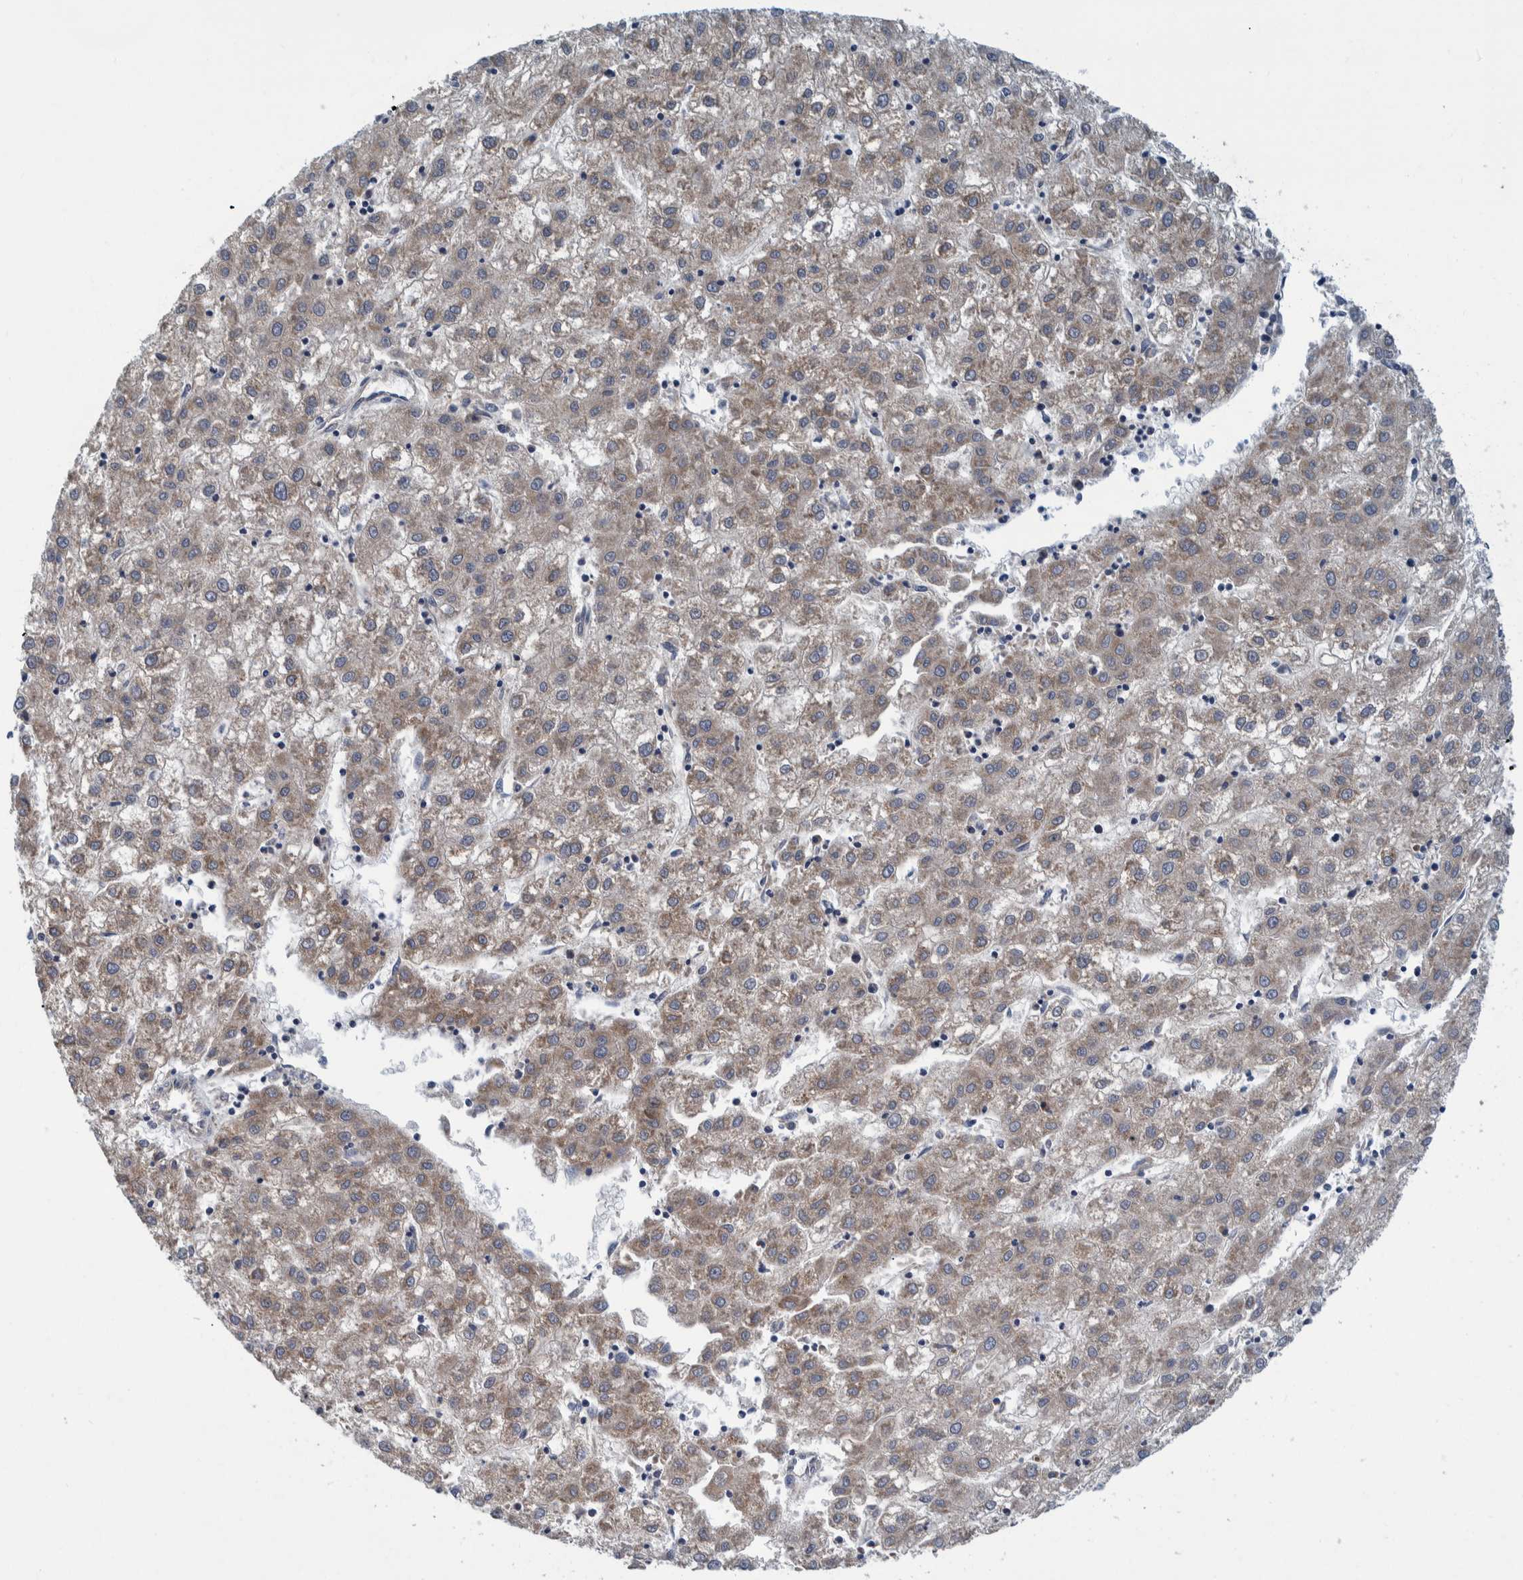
{"staining": {"intensity": "weak", "quantity": ">75%", "location": "cytoplasmic/membranous"}, "tissue": "liver cancer", "cell_type": "Tumor cells", "image_type": "cancer", "snomed": [{"axis": "morphology", "description": "Carcinoma, Hepatocellular, NOS"}, {"axis": "topography", "description": "Liver"}], "caption": "Immunohistochemistry (IHC) staining of liver cancer, which shows low levels of weak cytoplasmic/membranous expression in about >75% of tumor cells indicating weak cytoplasmic/membranous protein expression. The staining was performed using DAB (3,3'-diaminobenzidine) (brown) for protein detection and nuclei were counterstained in hematoxylin (blue).", "gene": "MRPS7", "patient": {"sex": "male", "age": 72}}